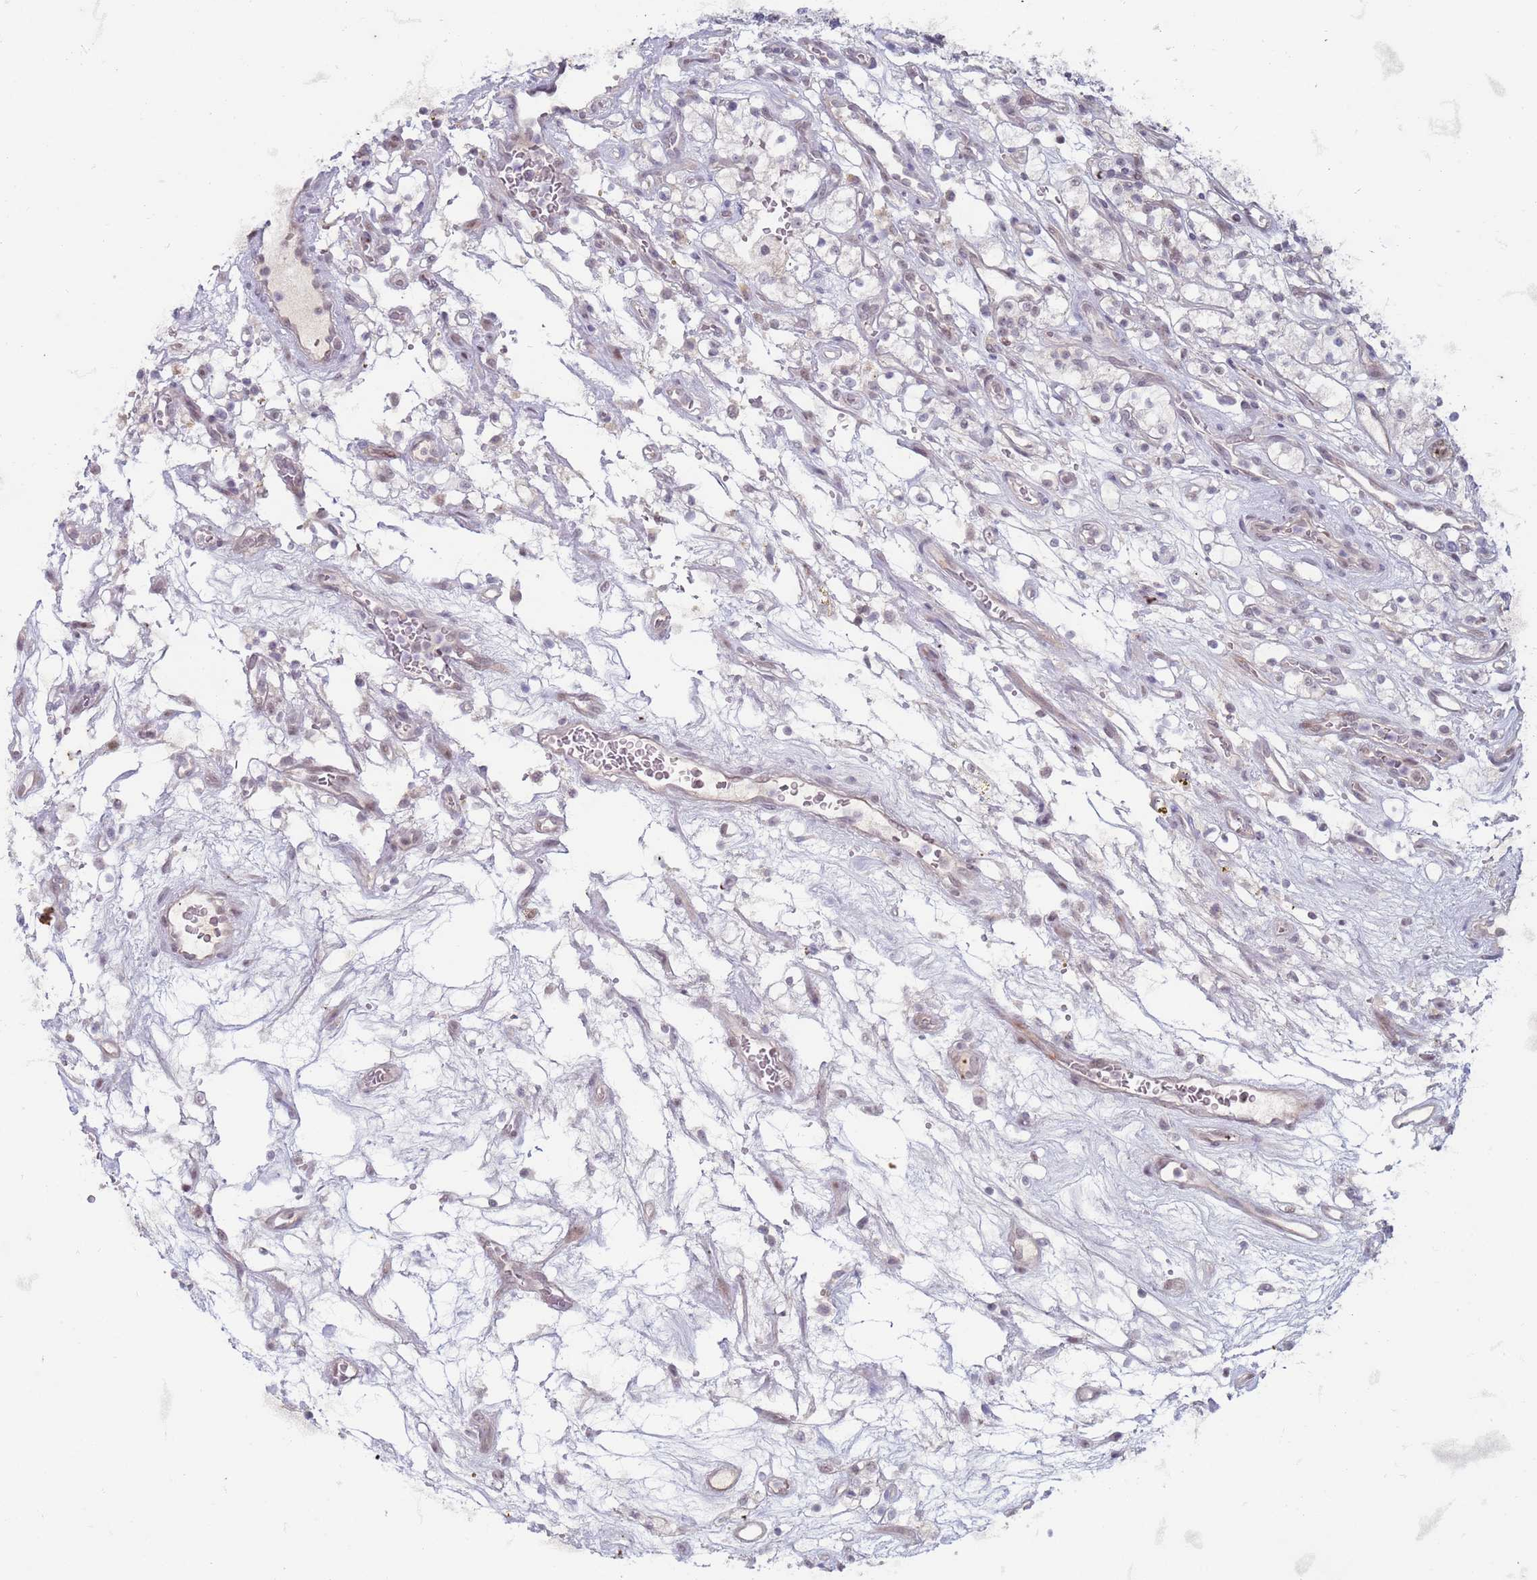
{"staining": {"intensity": "negative", "quantity": "none", "location": "none"}, "tissue": "renal cancer", "cell_type": "Tumor cells", "image_type": "cancer", "snomed": [{"axis": "morphology", "description": "Adenocarcinoma, NOS"}, {"axis": "topography", "description": "Kidney"}], "caption": "DAB immunohistochemical staining of human renal cancer shows no significant positivity in tumor cells.", "gene": "TRMT6", "patient": {"sex": "female", "age": 69}}